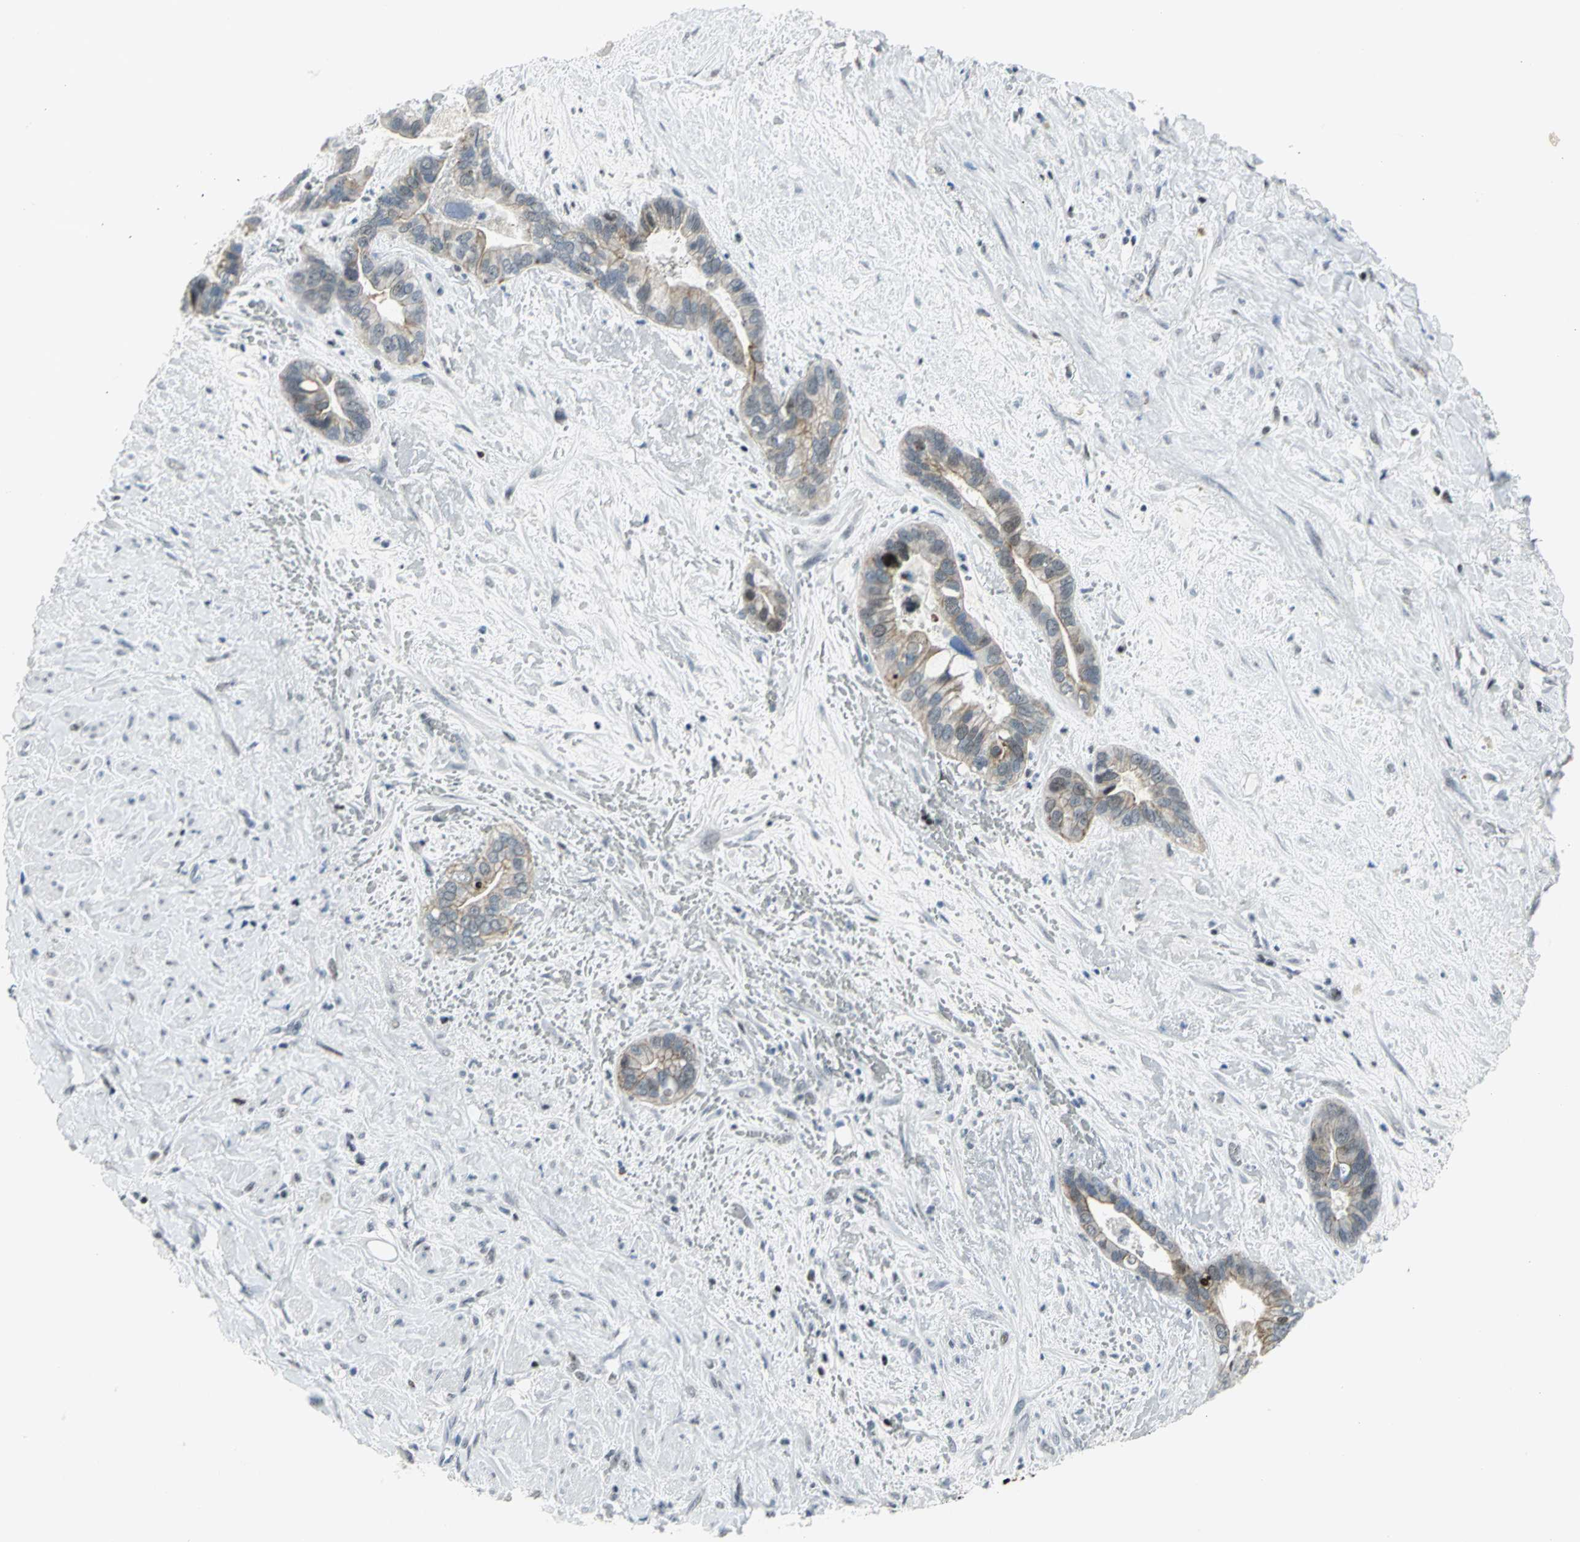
{"staining": {"intensity": "moderate", "quantity": "<25%", "location": "nuclear"}, "tissue": "liver cancer", "cell_type": "Tumor cells", "image_type": "cancer", "snomed": [{"axis": "morphology", "description": "Cholangiocarcinoma"}, {"axis": "topography", "description": "Liver"}], "caption": "Tumor cells display low levels of moderate nuclear staining in approximately <25% of cells in liver cancer (cholangiocarcinoma).", "gene": "RPA1", "patient": {"sex": "female", "age": 65}}